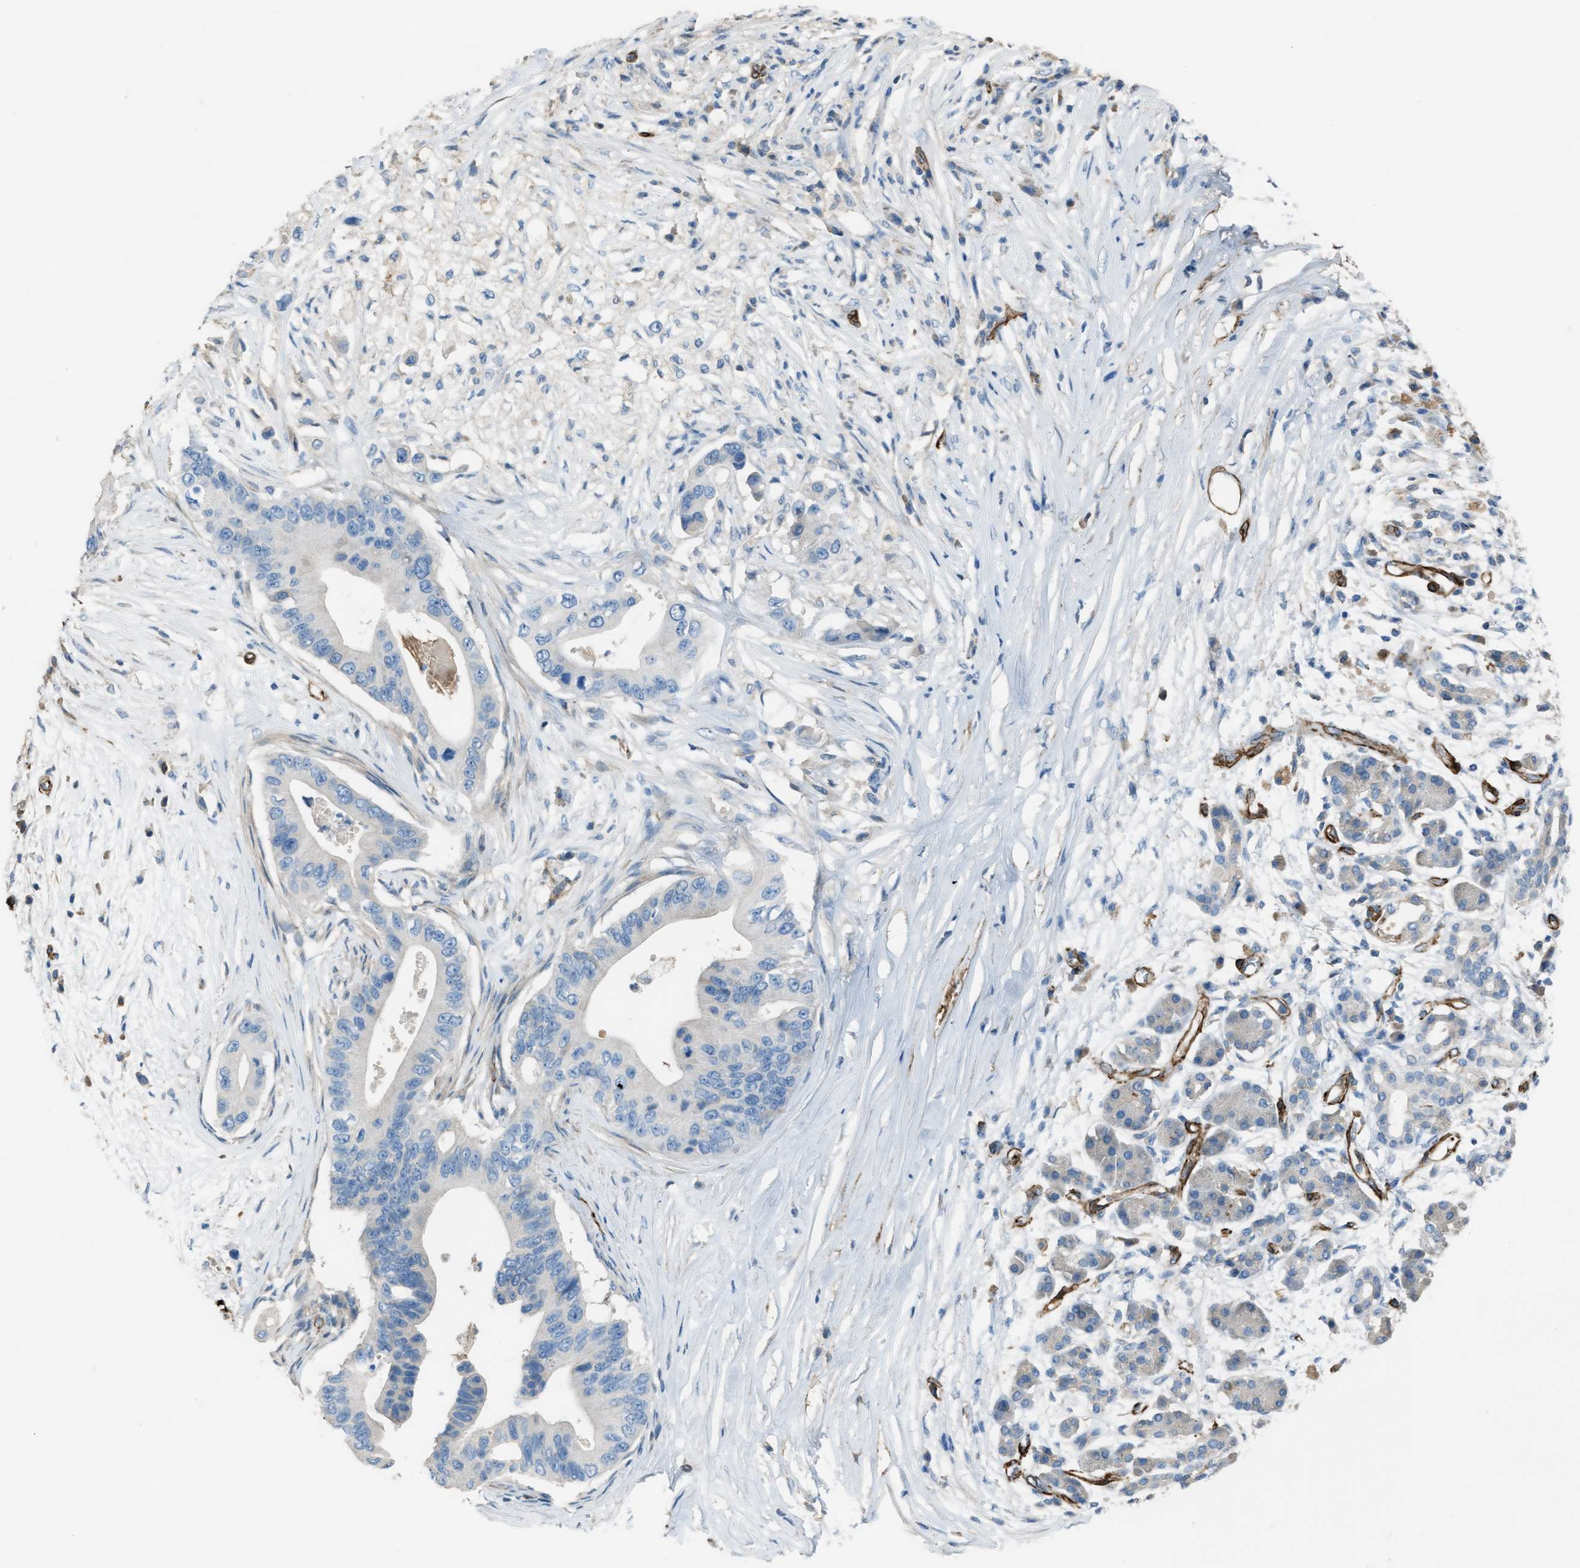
{"staining": {"intensity": "negative", "quantity": "none", "location": "none"}, "tissue": "pancreatic cancer", "cell_type": "Tumor cells", "image_type": "cancer", "snomed": [{"axis": "morphology", "description": "Adenocarcinoma, NOS"}, {"axis": "topography", "description": "Pancreas"}], "caption": "This is an immunohistochemistry histopathology image of pancreatic adenocarcinoma. There is no staining in tumor cells.", "gene": "SLC22A15", "patient": {"sex": "male", "age": 77}}